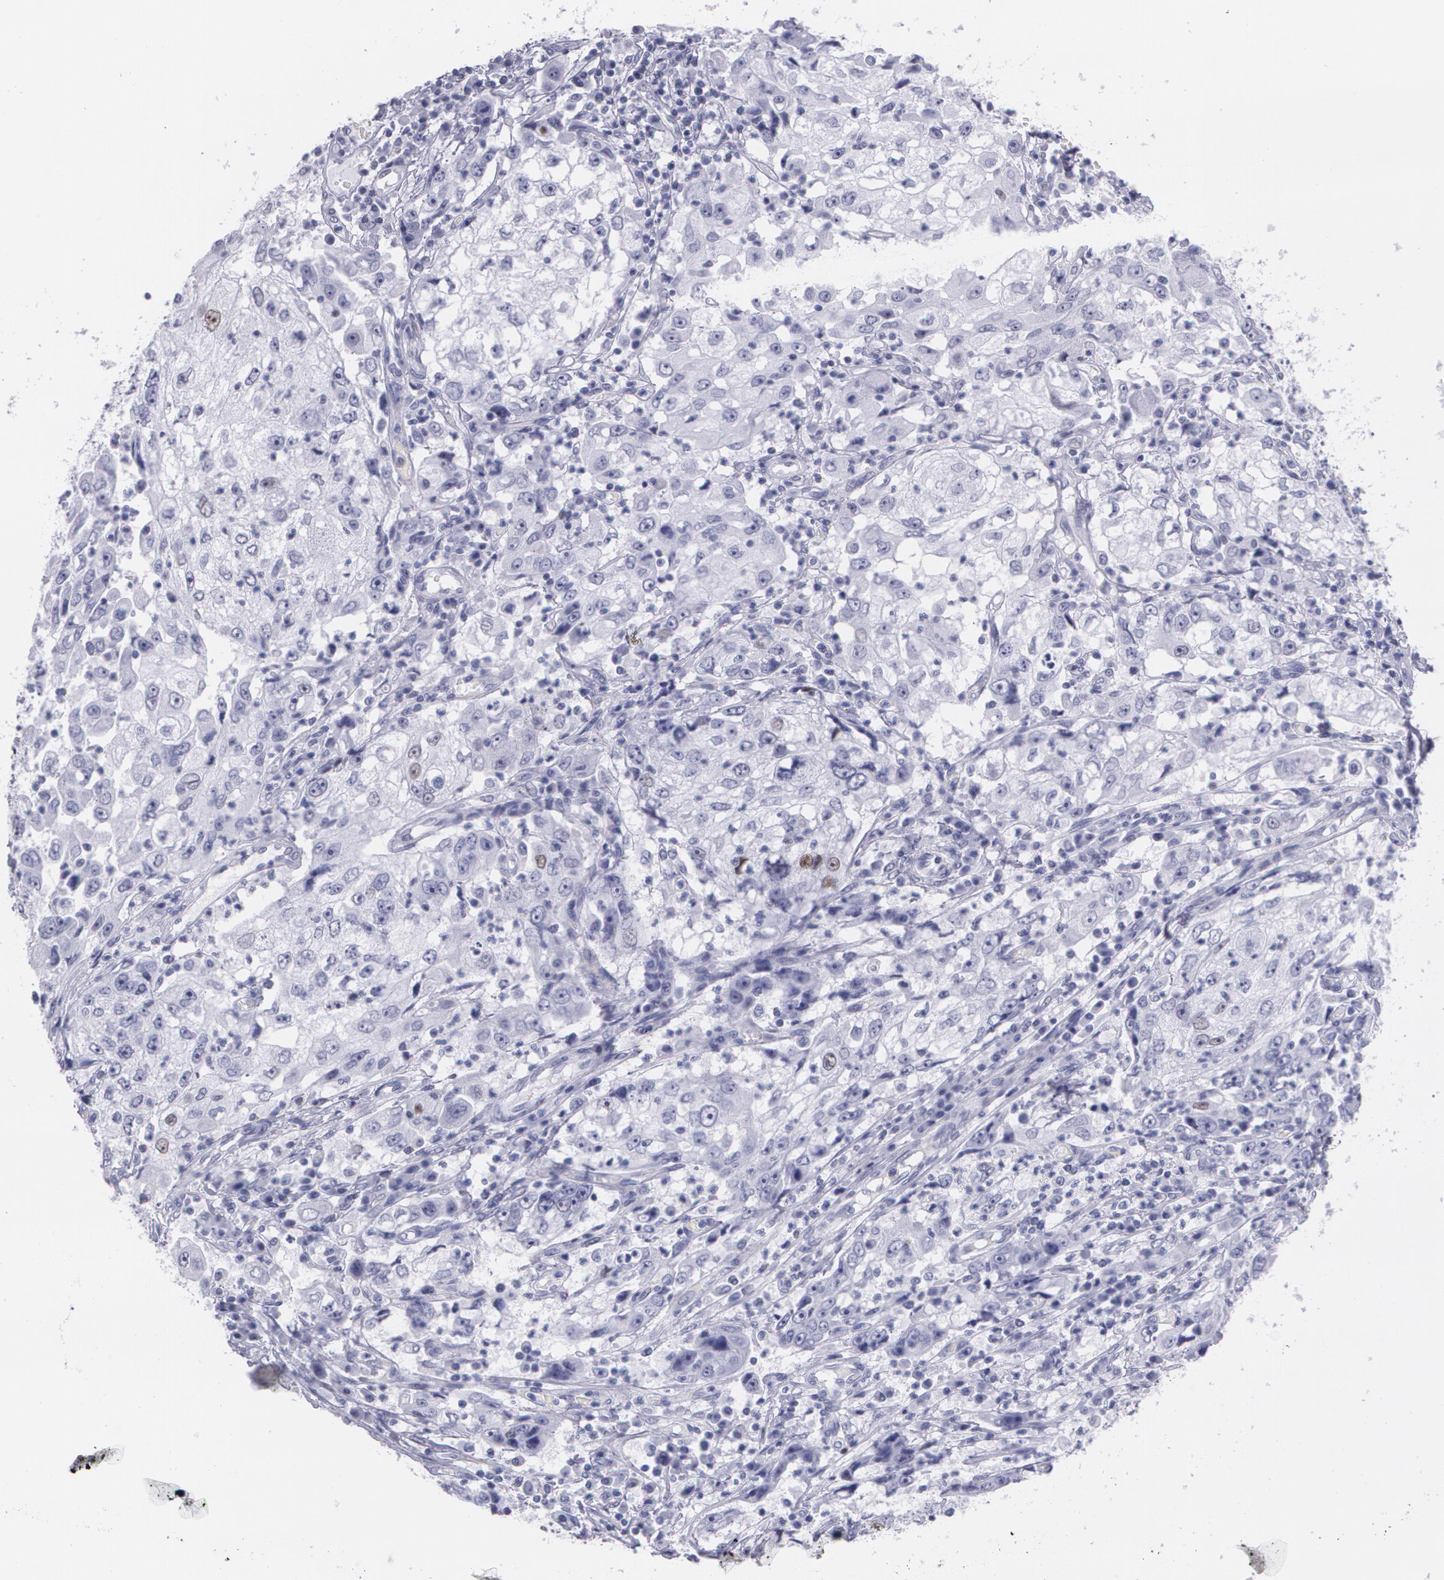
{"staining": {"intensity": "negative", "quantity": "none", "location": "none"}, "tissue": "cervical cancer", "cell_type": "Tumor cells", "image_type": "cancer", "snomed": [{"axis": "morphology", "description": "Squamous cell carcinoma, NOS"}, {"axis": "topography", "description": "Cervix"}], "caption": "Tumor cells show no significant expression in cervical squamous cell carcinoma. The staining was performed using DAB to visualize the protein expression in brown, while the nuclei were stained in blue with hematoxylin (Magnification: 20x).", "gene": "TP53", "patient": {"sex": "female", "age": 36}}